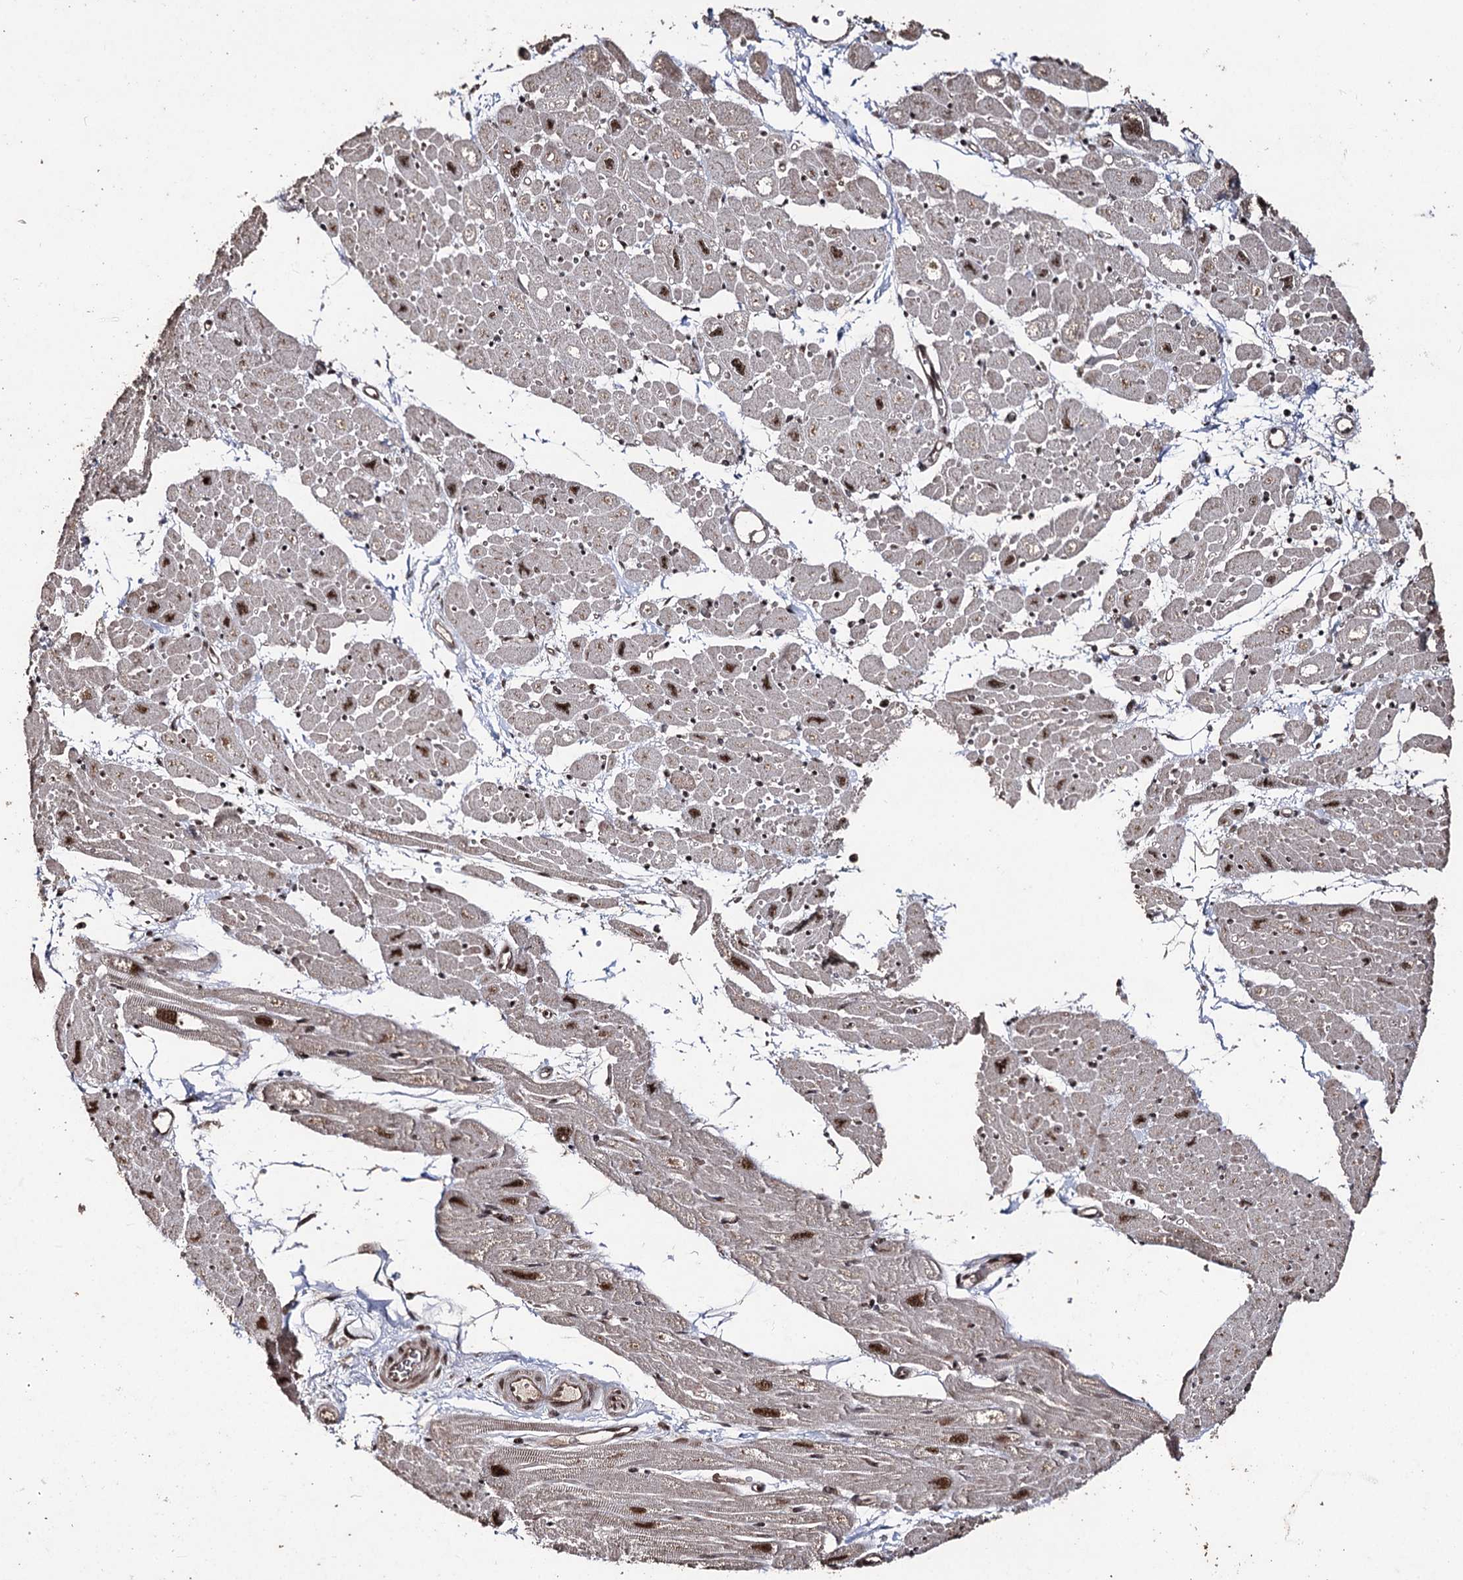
{"staining": {"intensity": "strong", "quantity": "25%-75%", "location": "nuclear"}, "tissue": "heart muscle", "cell_type": "Cardiomyocytes", "image_type": "normal", "snomed": [{"axis": "morphology", "description": "Normal tissue, NOS"}, {"axis": "topography", "description": "Heart"}], "caption": "Immunohistochemistry (DAB (3,3'-diaminobenzidine)) staining of benign heart muscle reveals strong nuclear protein staining in approximately 25%-75% of cardiomyocytes.", "gene": "U2SURP", "patient": {"sex": "male", "age": 50}}